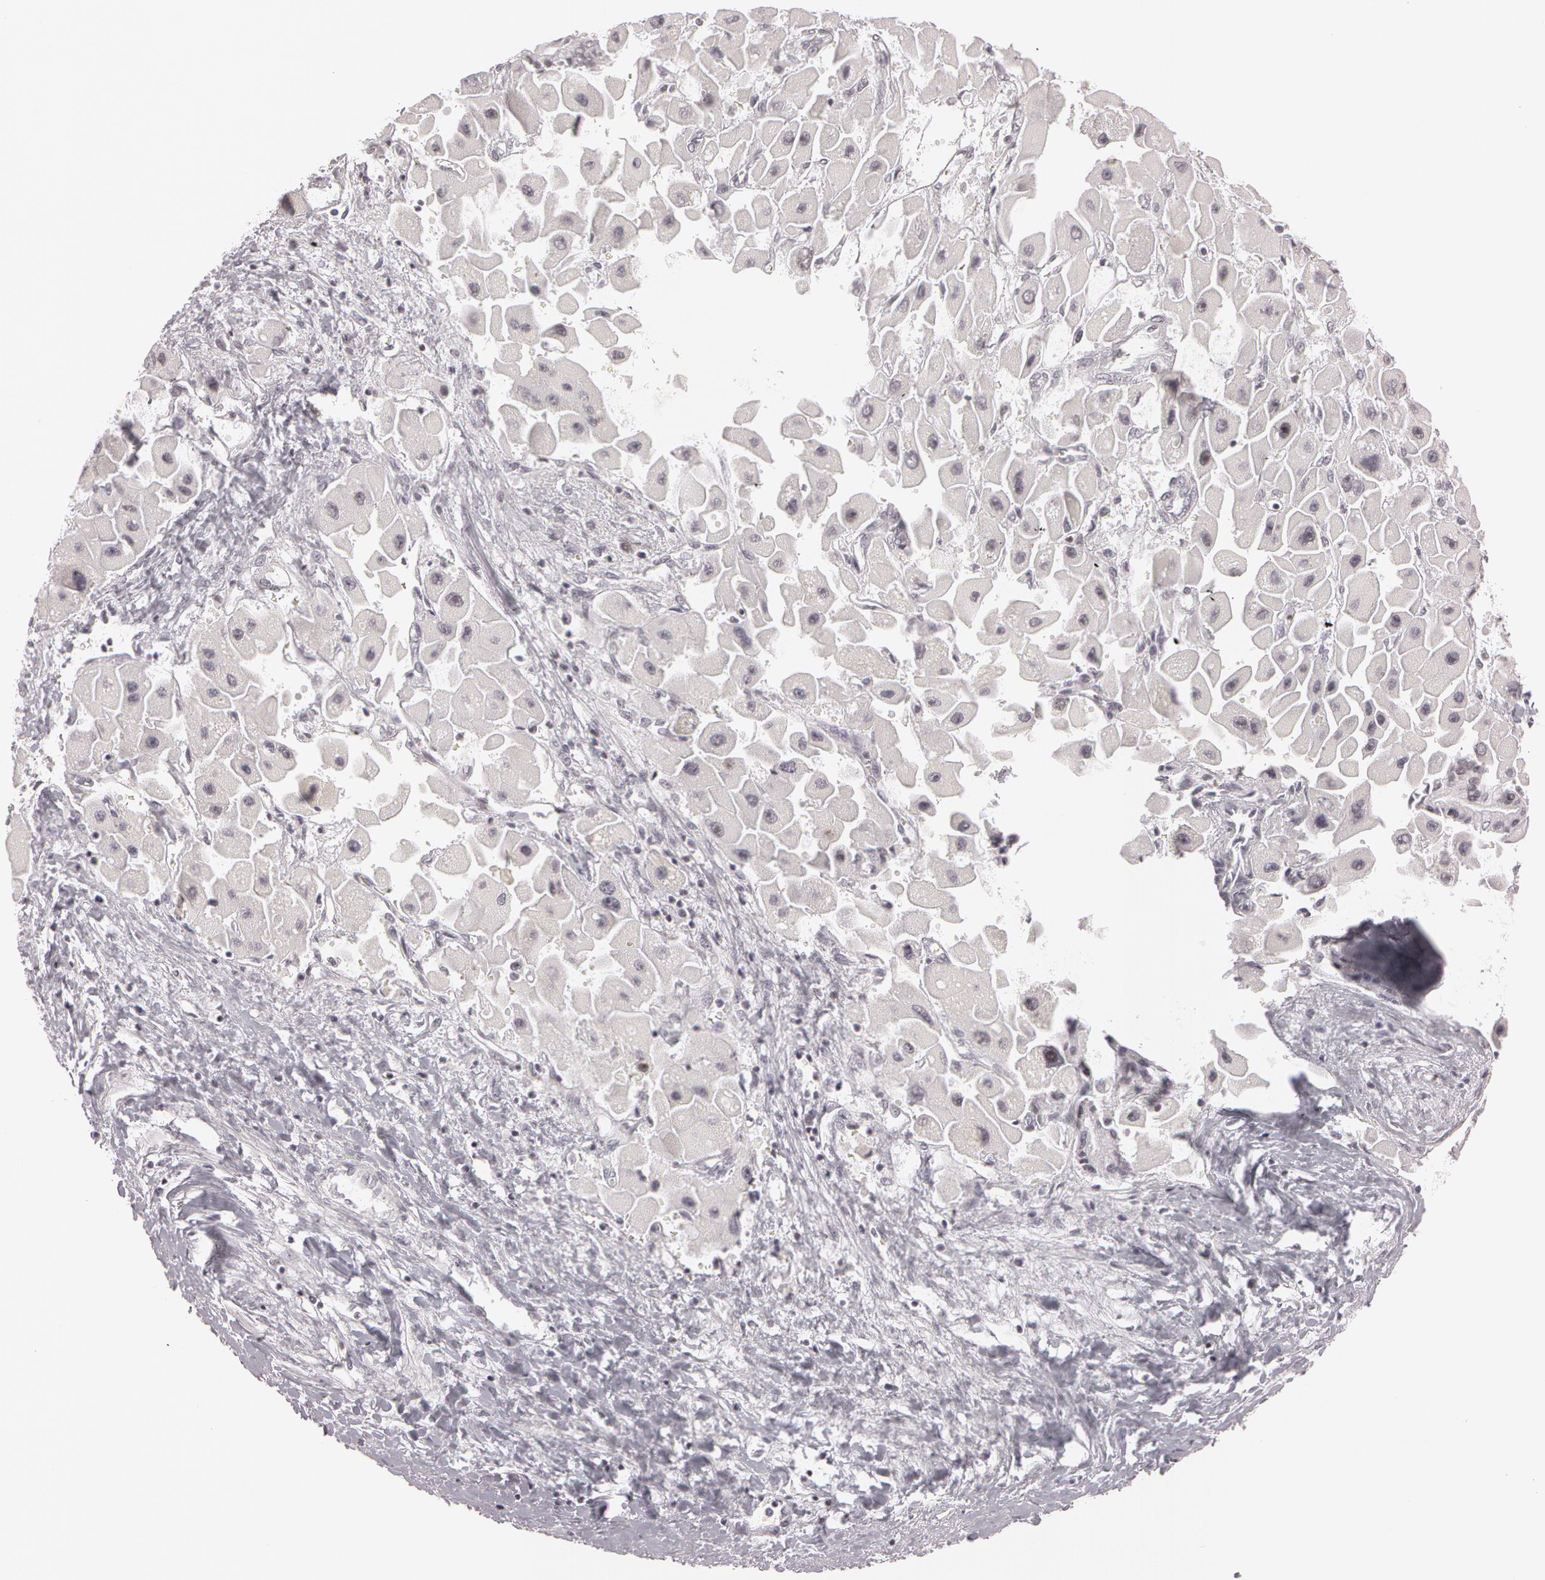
{"staining": {"intensity": "moderate", "quantity": "<25%", "location": "nuclear"}, "tissue": "liver cancer", "cell_type": "Tumor cells", "image_type": "cancer", "snomed": [{"axis": "morphology", "description": "Carcinoma, Hepatocellular, NOS"}, {"axis": "topography", "description": "Liver"}], "caption": "An image of liver cancer stained for a protein reveals moderate nuclear brown staining in tumor cells. Ihc stains the protein in brown and the nuclei are stained blue.", "gene": "FBL", "patient": {"sex": "male", "age": 24}}